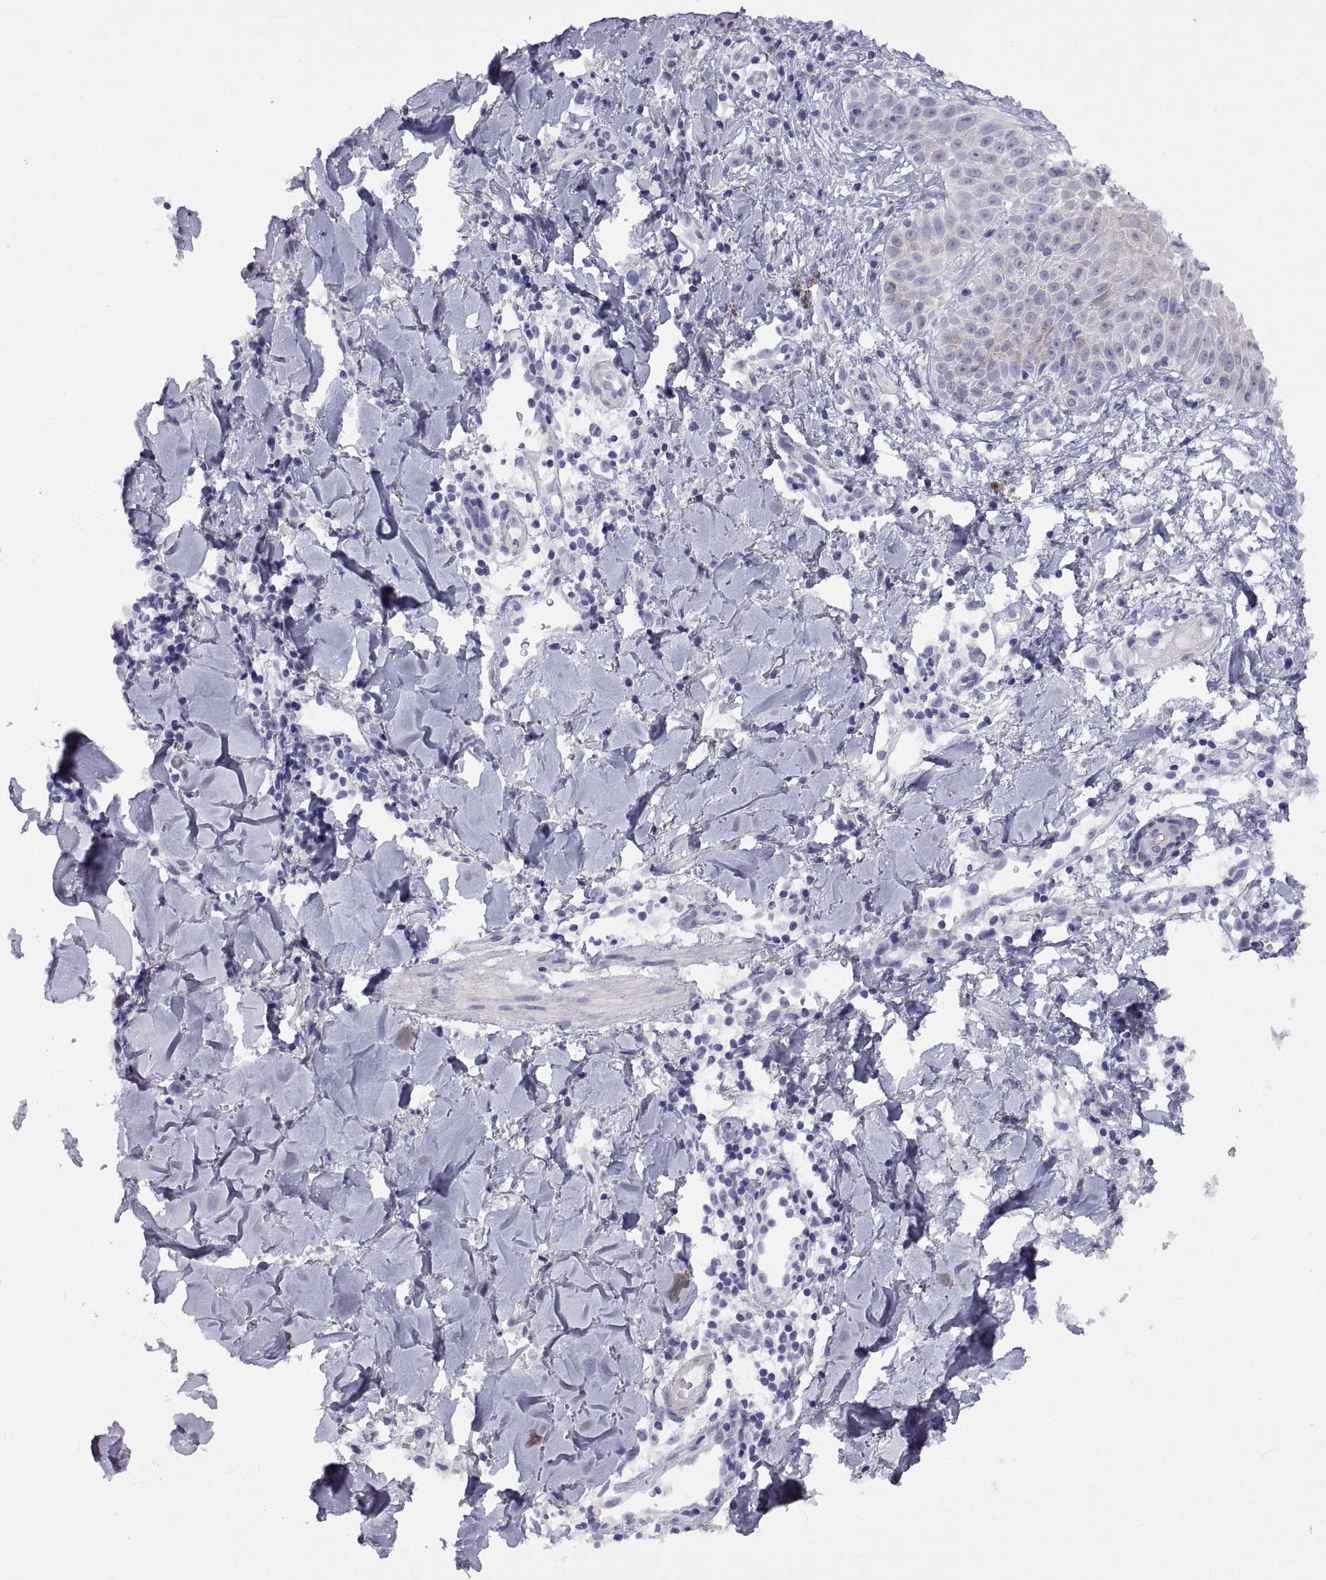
{"staining": {"intensity": "negative", "quantity": "none", "location": "none"}, "tissue": "melanoma", "cell_type": "Tumor cells", "image_type": "cancer", "snomed": [{"axis": "morphology", "description": "Malignant melanoma, NOS"}, {"axis": "topography", "description": "Skin"}], "caption": "Immunohistochemistry (IHC) of human malignant melanoma reveals no positivity in tumor cells.", "gene": "VSX2", "patient": {"sex": "male", "age": 51}}